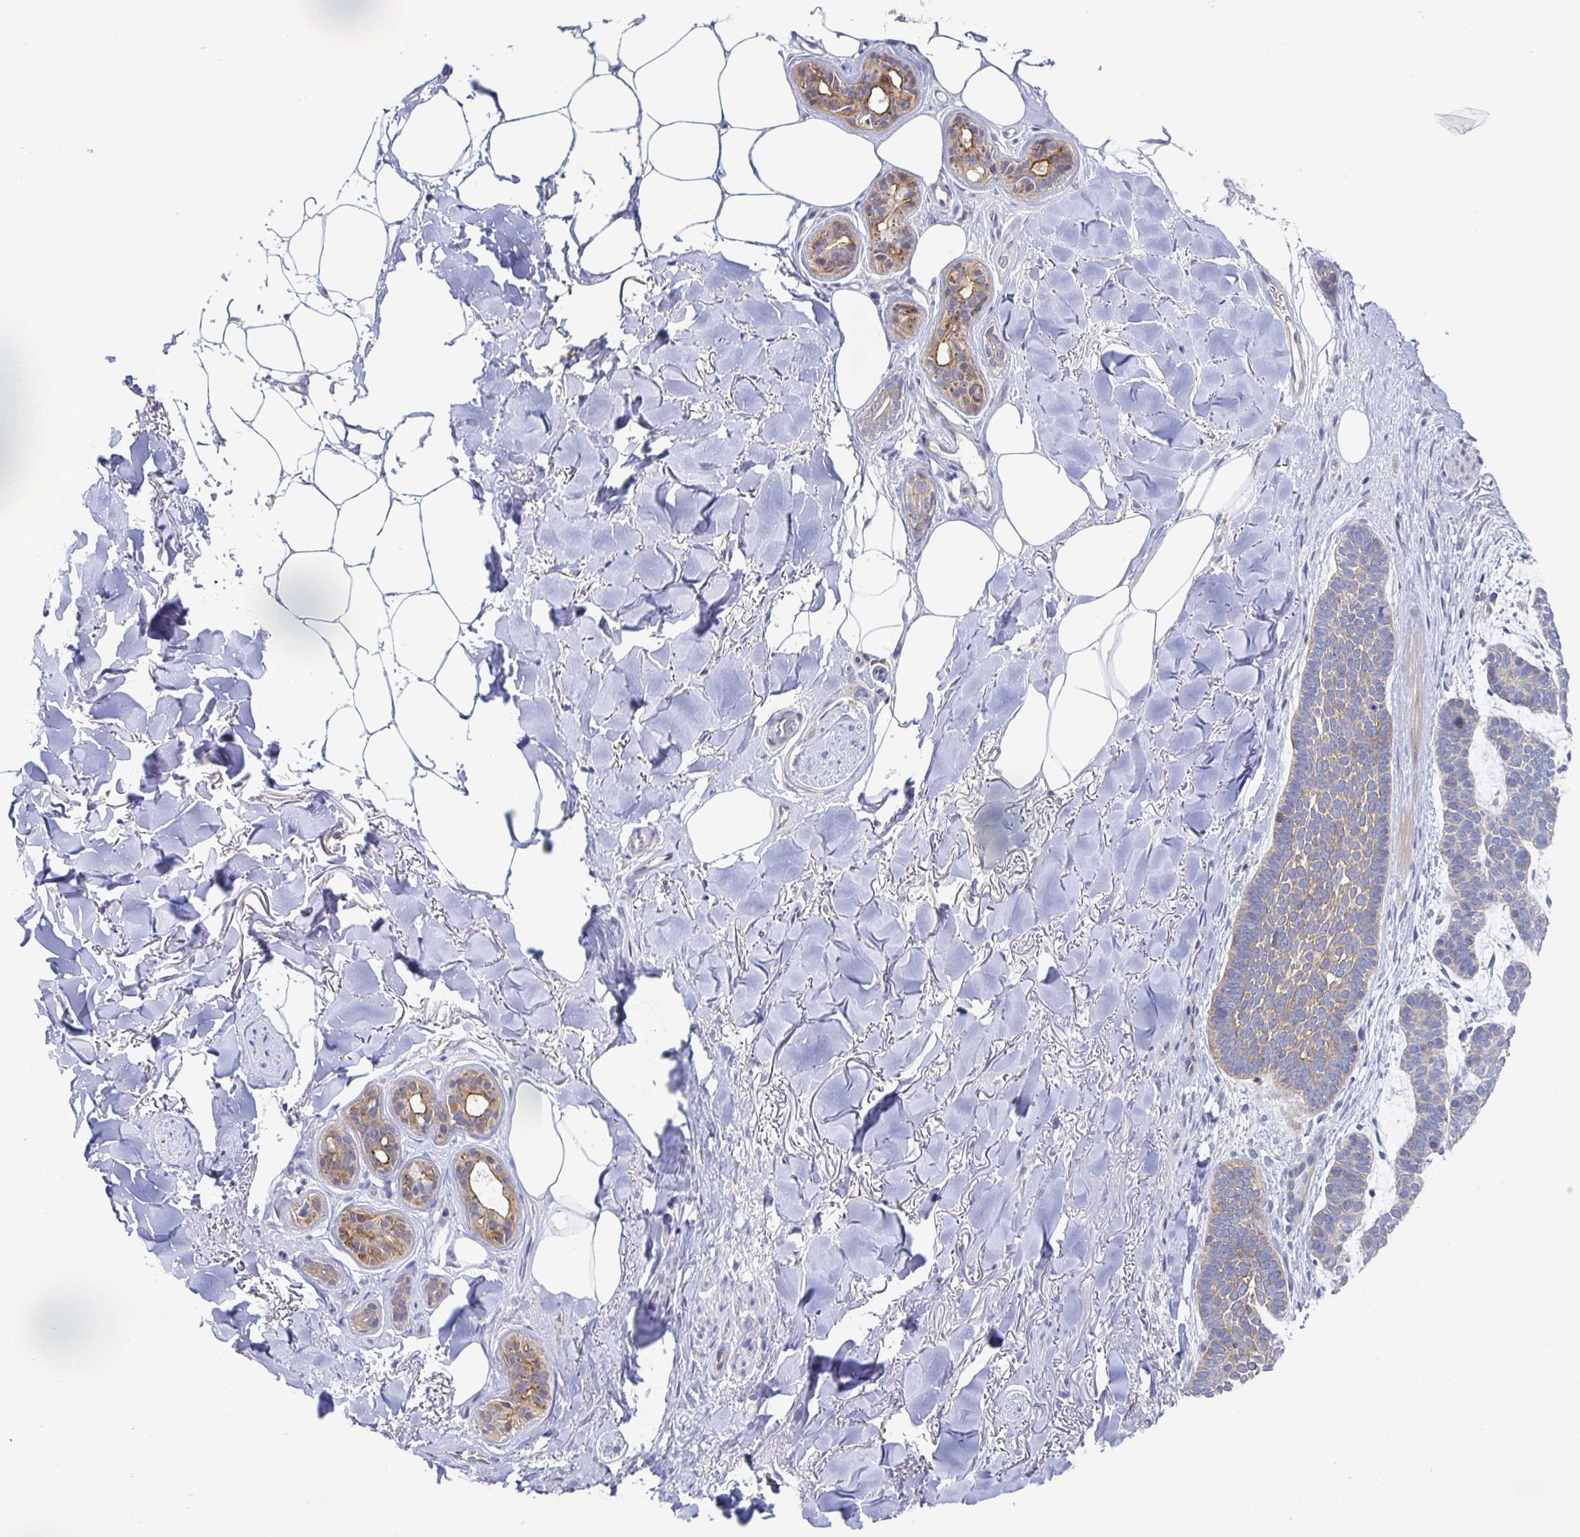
{"staining": {"intensity": "weak", "quantity": "25%-75%", "location": "cytoplasmic/membranous"}, "tissue": "skin cancer", "cell_type": "Tumor cells", "image_type": "cancer", "snomed": [{"axis": "morphology", "description": "Basal cell carcinoma"}, {"axis": "topography", "description": "Skin"}], "caption": "Human basal cell carcinoma (skin) stained with a protein marker demonstrates weak staining in tumor cells.", "gene": "PIK3CD", "patient": {"sex": "female", "age": 82}}